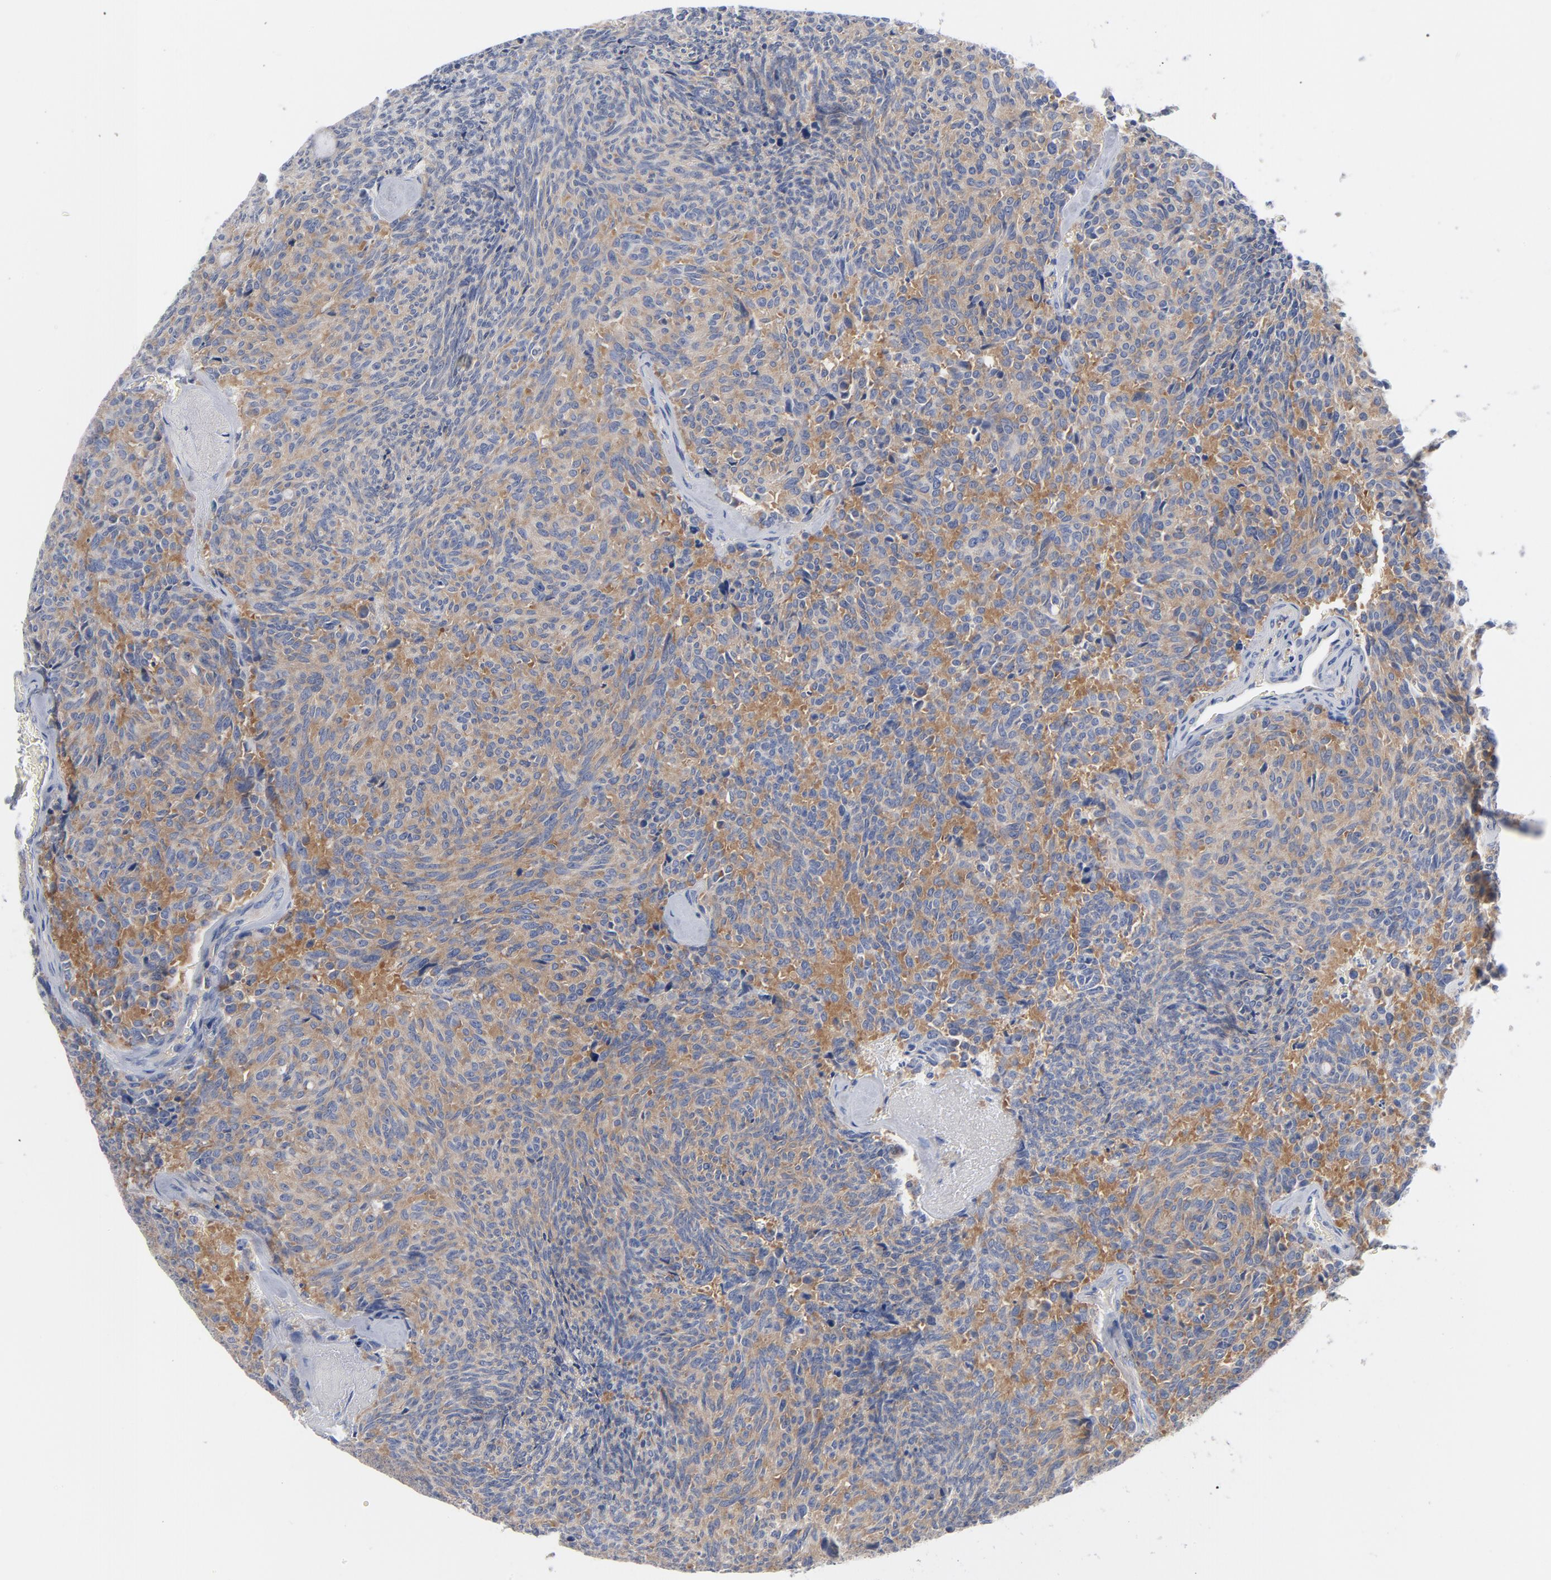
{"staining": {"intensity": "moderate", "quantity": "25%-75%", "location": "cytoplasmic/membranous"}, "tissue": "carcinoid", "cell_type": "Tumor cells", "image_type": "cancer", "snomed": [{"axis": "morphology", "description": "Carcinoid, malignant, NOS"}, {"axis": "topography", "description": "Pancreas"}], "caption": "IHC (DAB) staining of human carcinoid reveals moderate cytoplasmic/membranous protein positivity in approximately 25%-75% of tumor cells. (DAB IHC, brown staining for protein, blue staining for nuclei).", "gene": "CD86", "patient": {"sex": "female", "age": 54}}